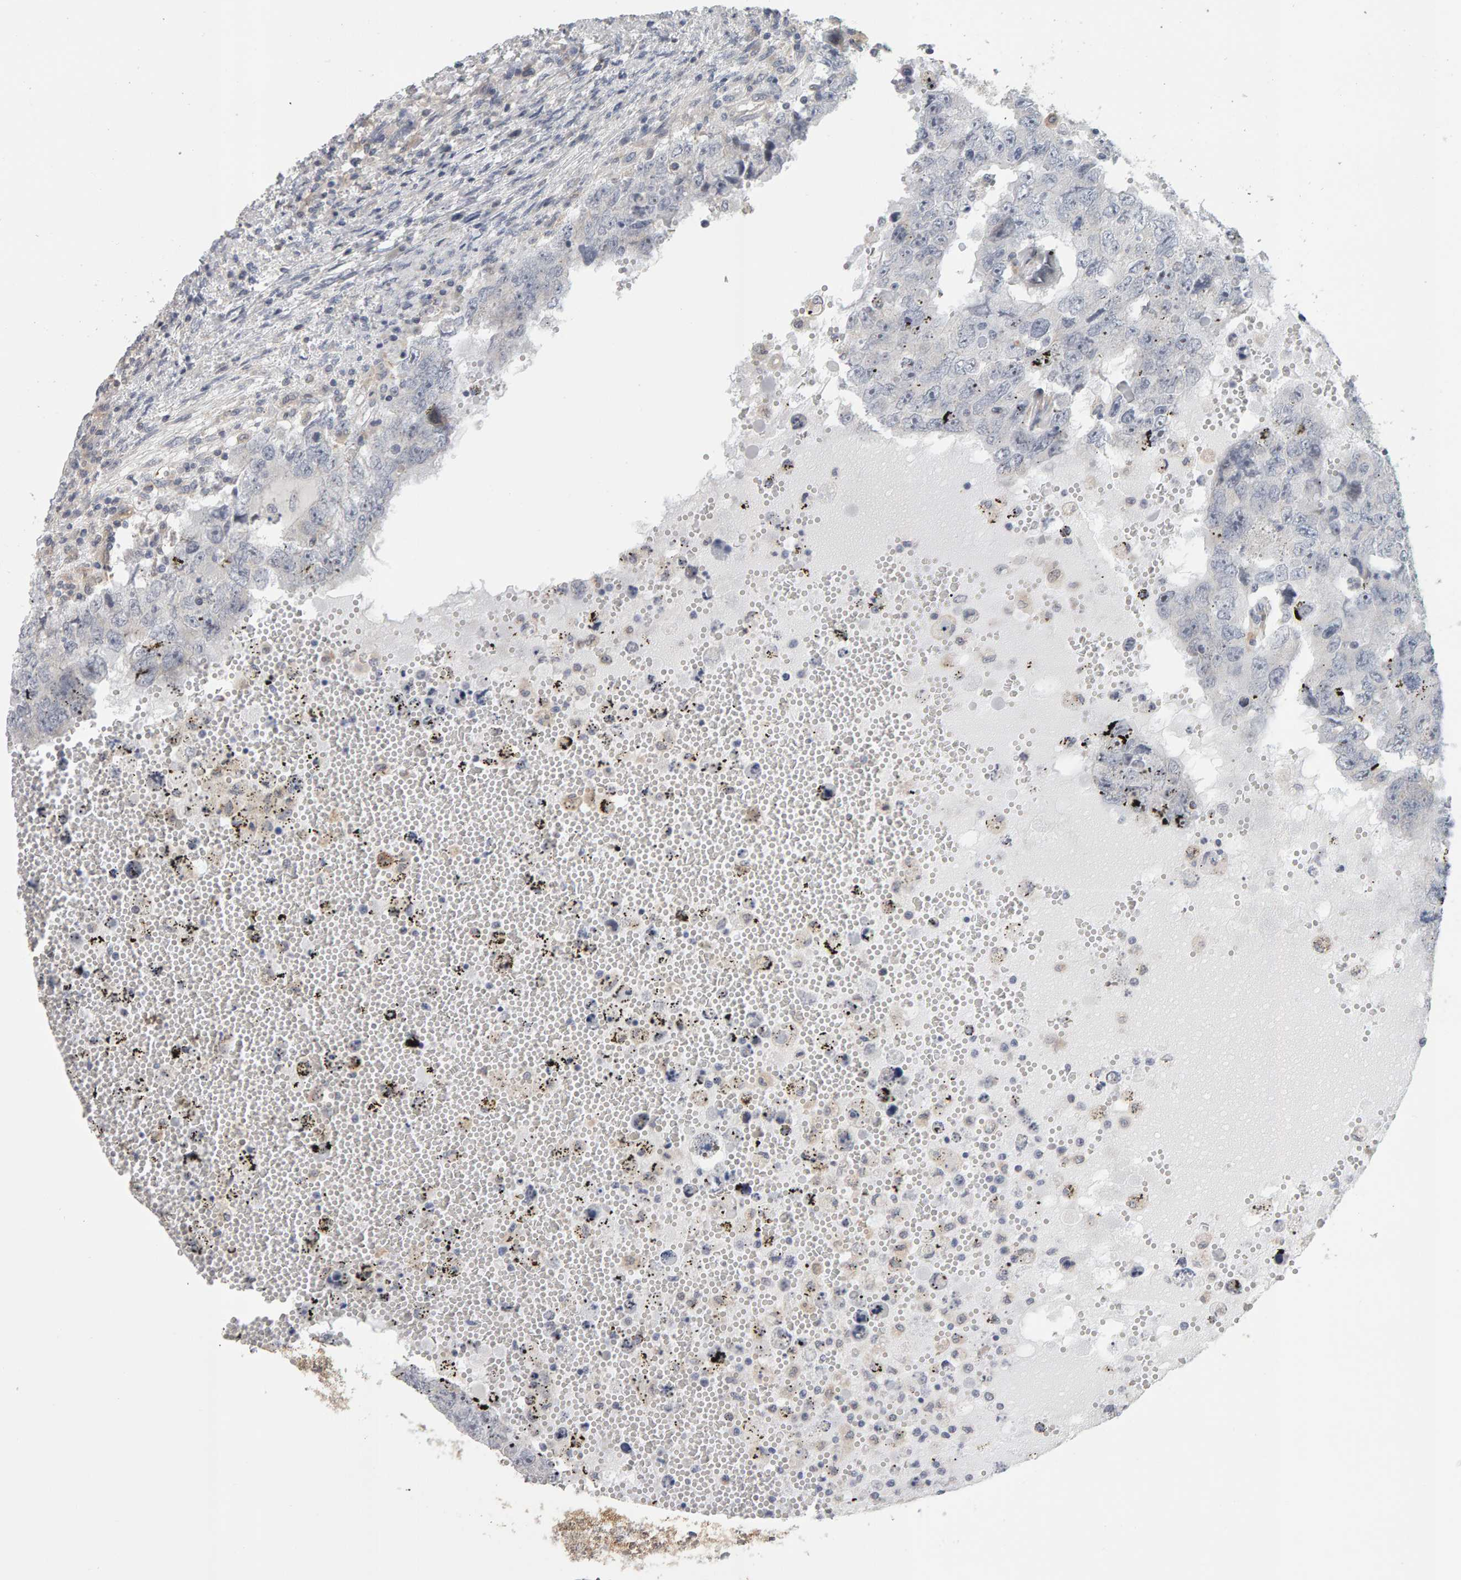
{"staining": {"intensity": "negative", "quantity": "none", "location": "none"}, "tissue": "testis cancer", "cell_type": "Tumor cells", "image_type": "cancer", "snomed": [{"axis": "morphology", "description": "Carcinoma, Embryonal, NOS"}, {"axis": "topography", "description": "Testis"}], "caption": "Immunohistochemical staining of testis cancer (embryonal carcinoma) reveals no significant positivity in tumor cells.", "gene": "MSRA", "patient": {"sex": "male", "age": 26}}